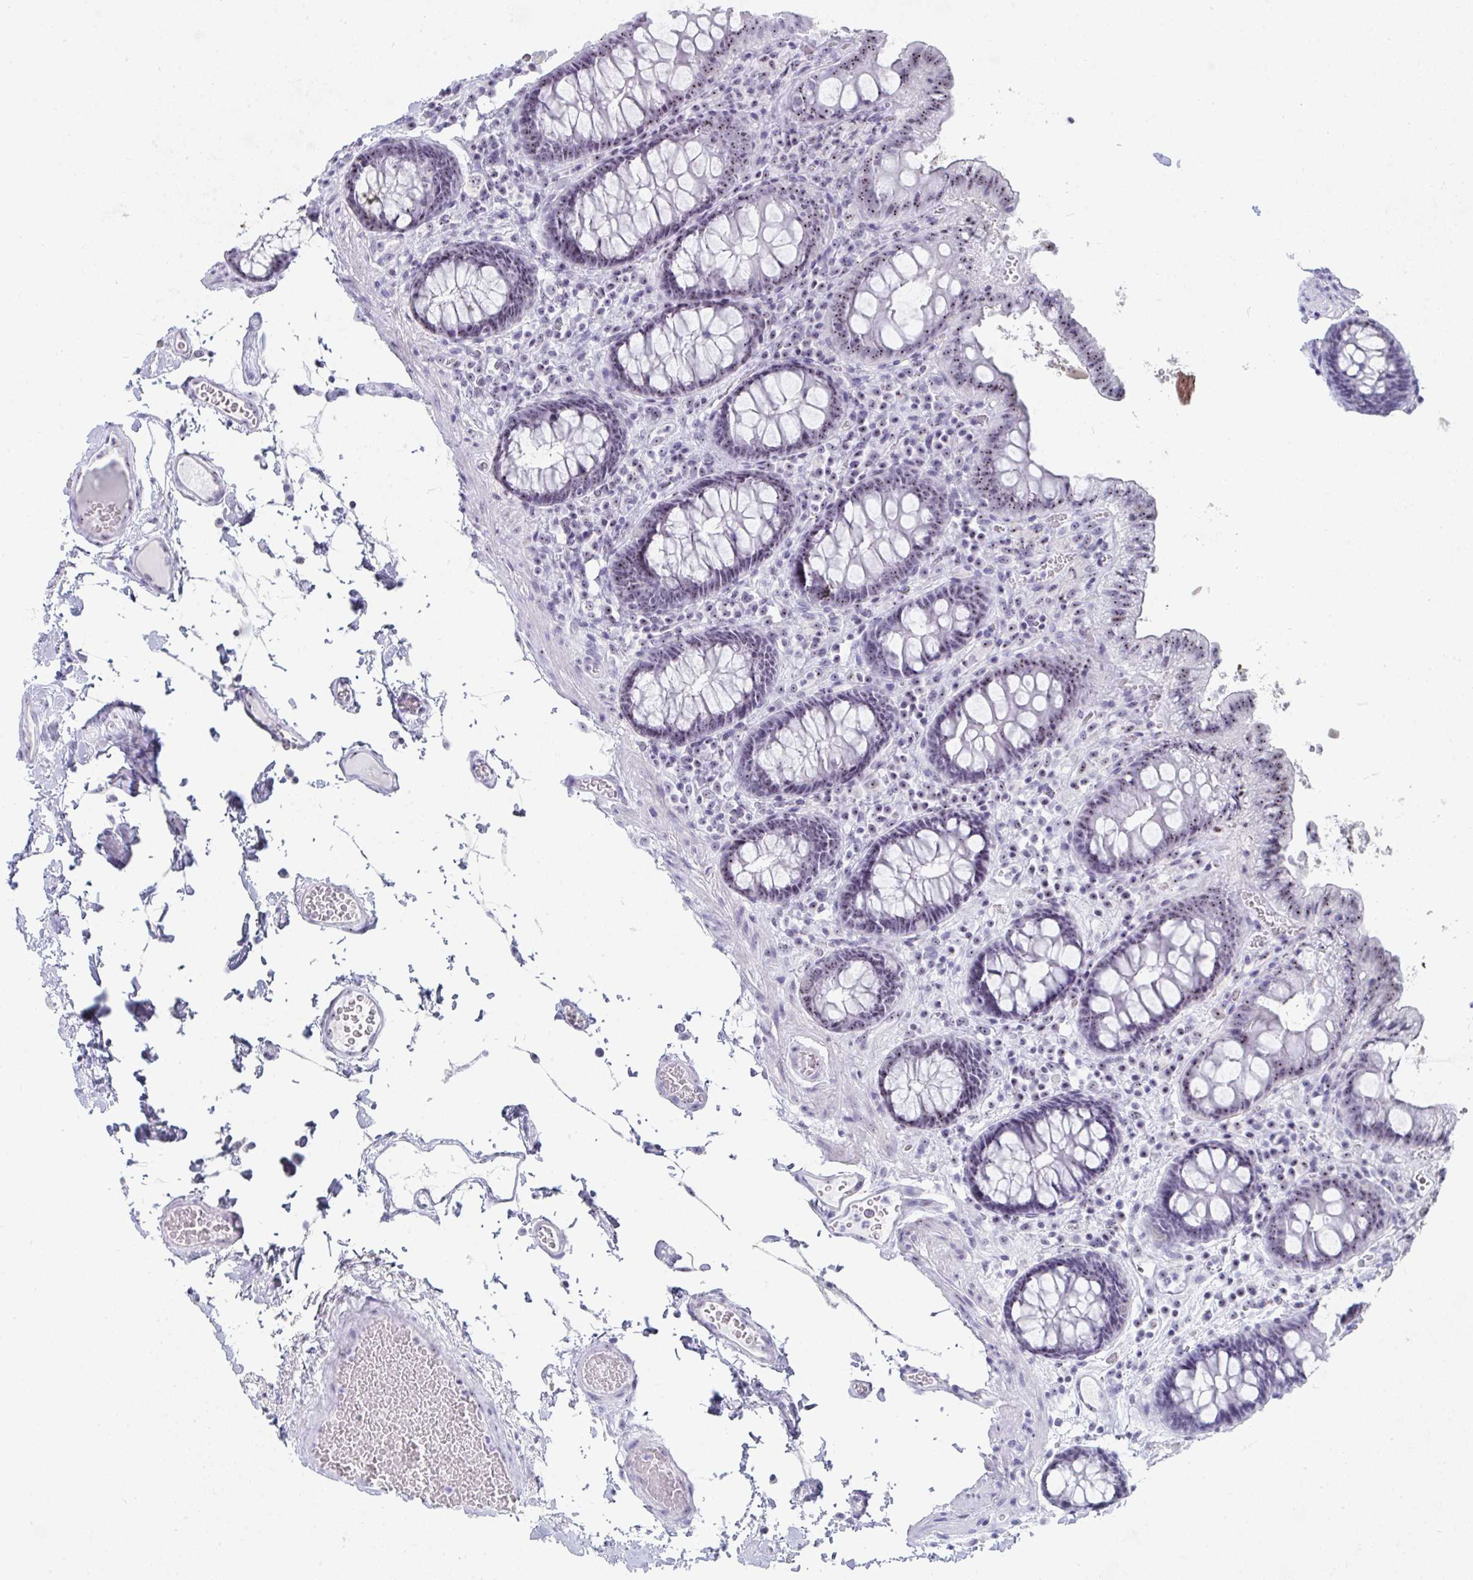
{"staining": {"intensity": "negative", "quantity": "none", "location": "none"}, "tissue": "colon", "cell_type": "Endothelial cells", "image_type": "normal", "snomed": [{"axis": "morphology", "description": "Normal tissue, NOS"}, {"axis": "topography", "description": "Colon"}, {"axis": "topography", "description": "Peripheral nerve tissue"}], "caption": "The immunohistochemistry photomicrograph has no significant positivity in endothelial cells of colon. (Immunohistochemistry (ihc), brightfield microscopy, high magnification).", "gene": "NOP10", "patient": {"sex": "male", "age": 84}}